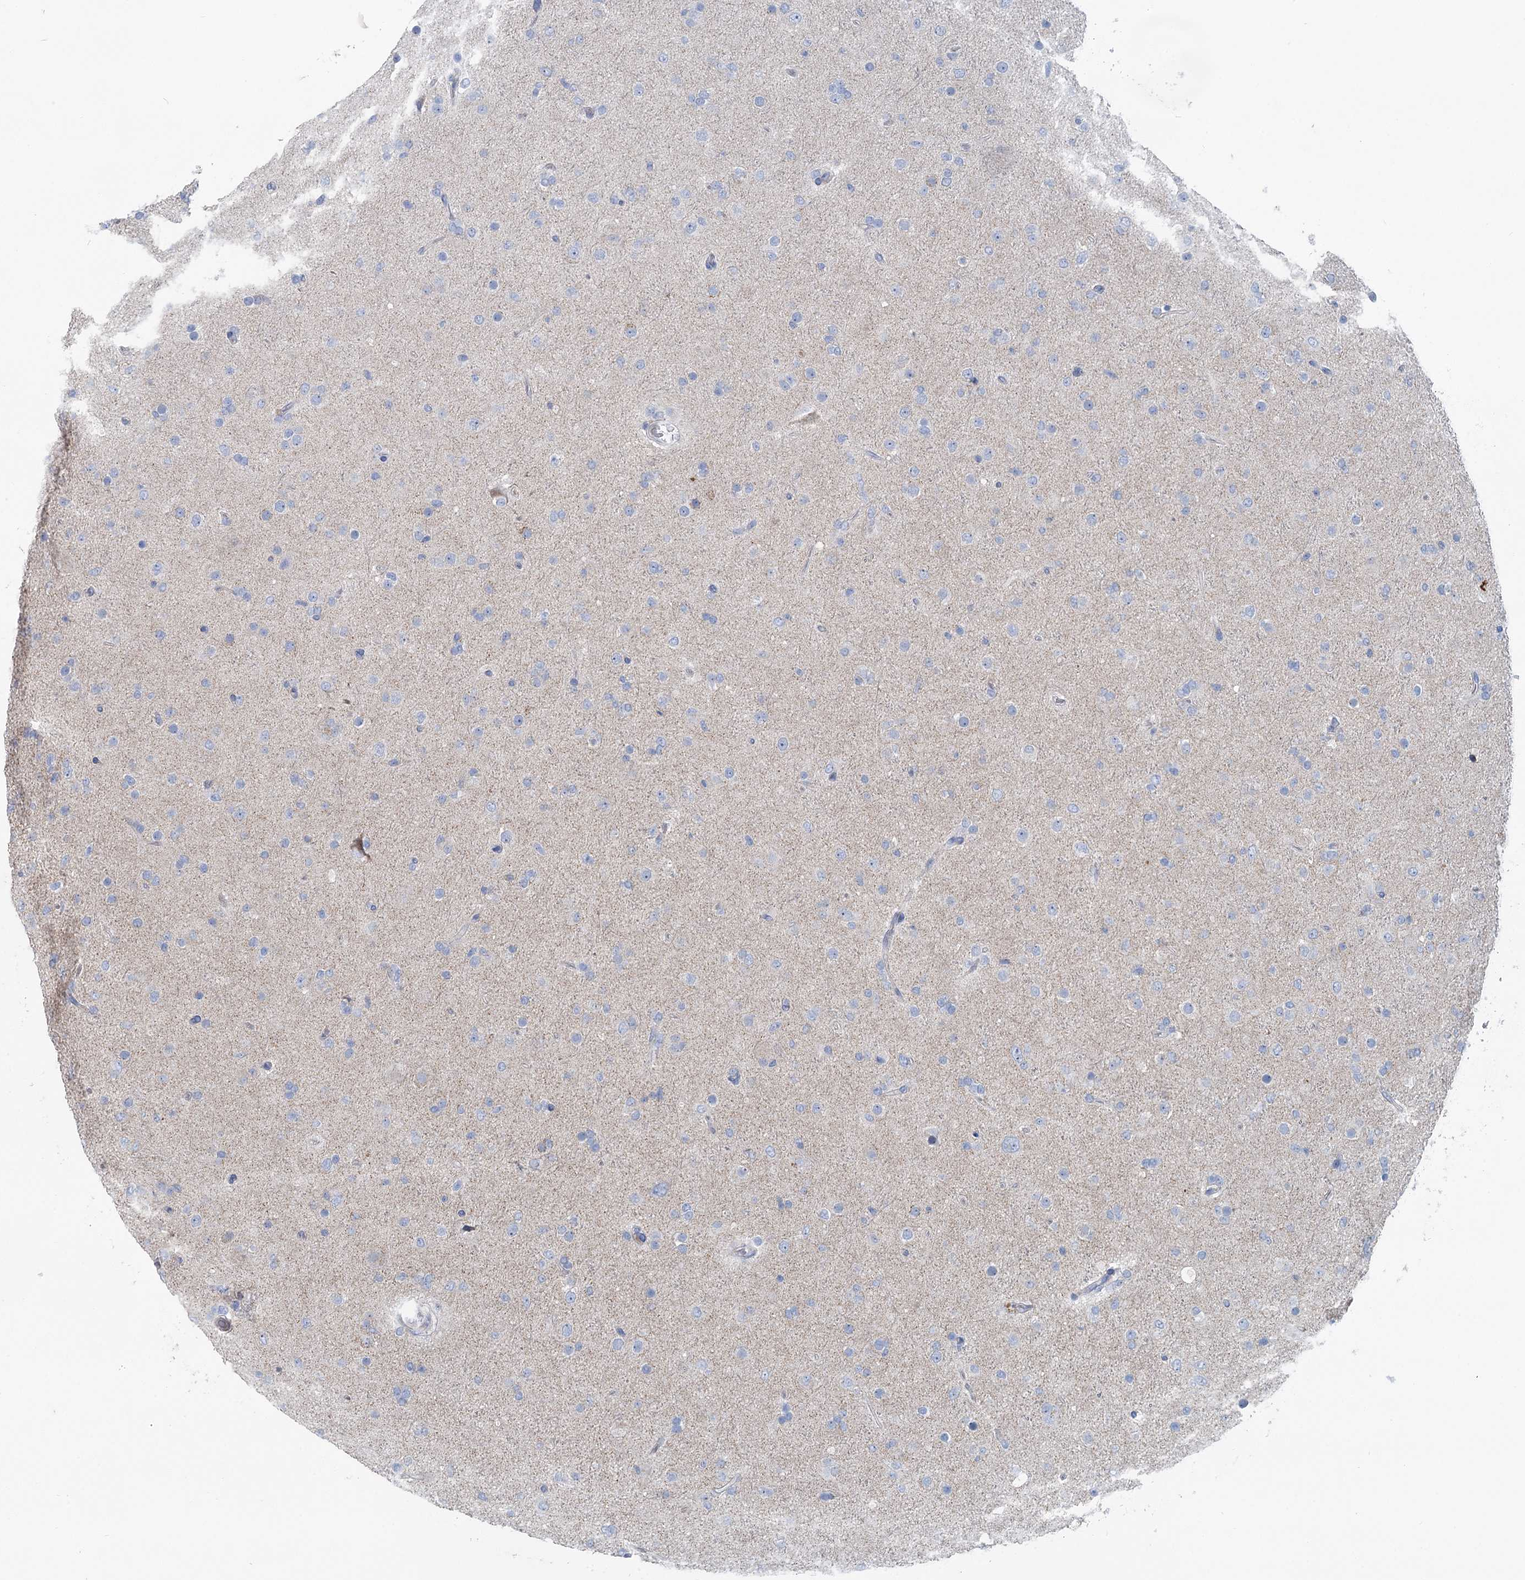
{"staining": {"intensity": "negative", "quantity": "none", "location": "none"}, "tissue": "glioma", "cell_type": "Tumor cells", "image_type": "cancer", "snomed": [{"axis": "morphology", "description": "Glioma, malignant, Low grade"}, {"axis": "topography", "description": "Brain"}], "caption": "This is an immunohistochemistry histopathology image of low-grade glioma (malignant). There is no expression in tumor cells.", "gene": "MARK2", "patient": {"sex": "male", "age": 65}}